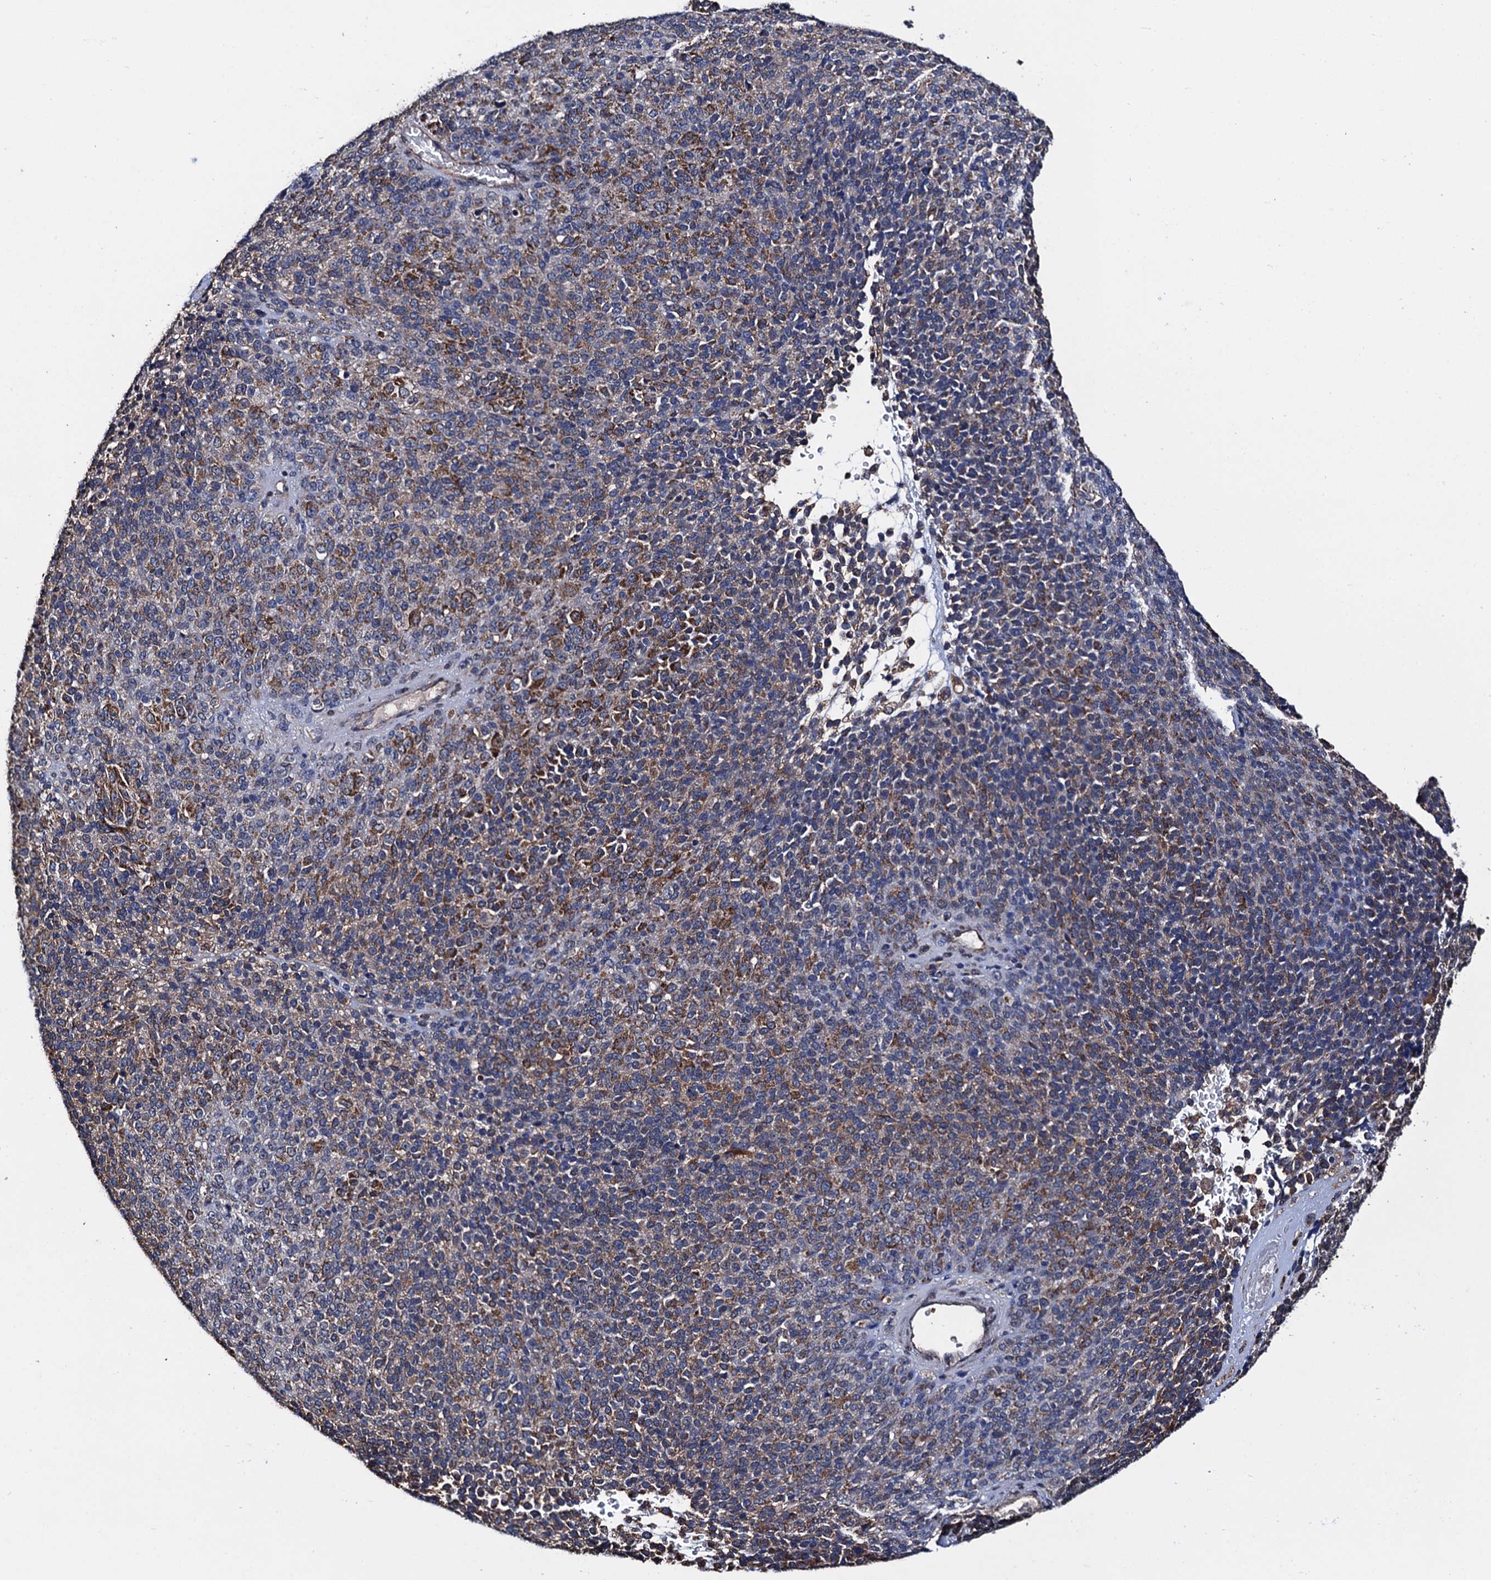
{"staining": {"intensity": "moderate", "quantity": "25%-75%", "location": "cytoplasmic/membranous"}, "tissue": "melanoma", "cell_type": "Tumor cells", "image_type": "cancer", "snomed": [{"axis": "morphology", "description": "Malignant melanoma, Metastatic site"}, {"axis": "topography", "description": "Brain"}], "caption": "Malignant melanoma (metastatic site) stained for a protein shows moderate cytoplasmic/membranous positivity in tumor cells.", "gene": "PTCD3", "patient": {"sex": "female", "age": 56}}